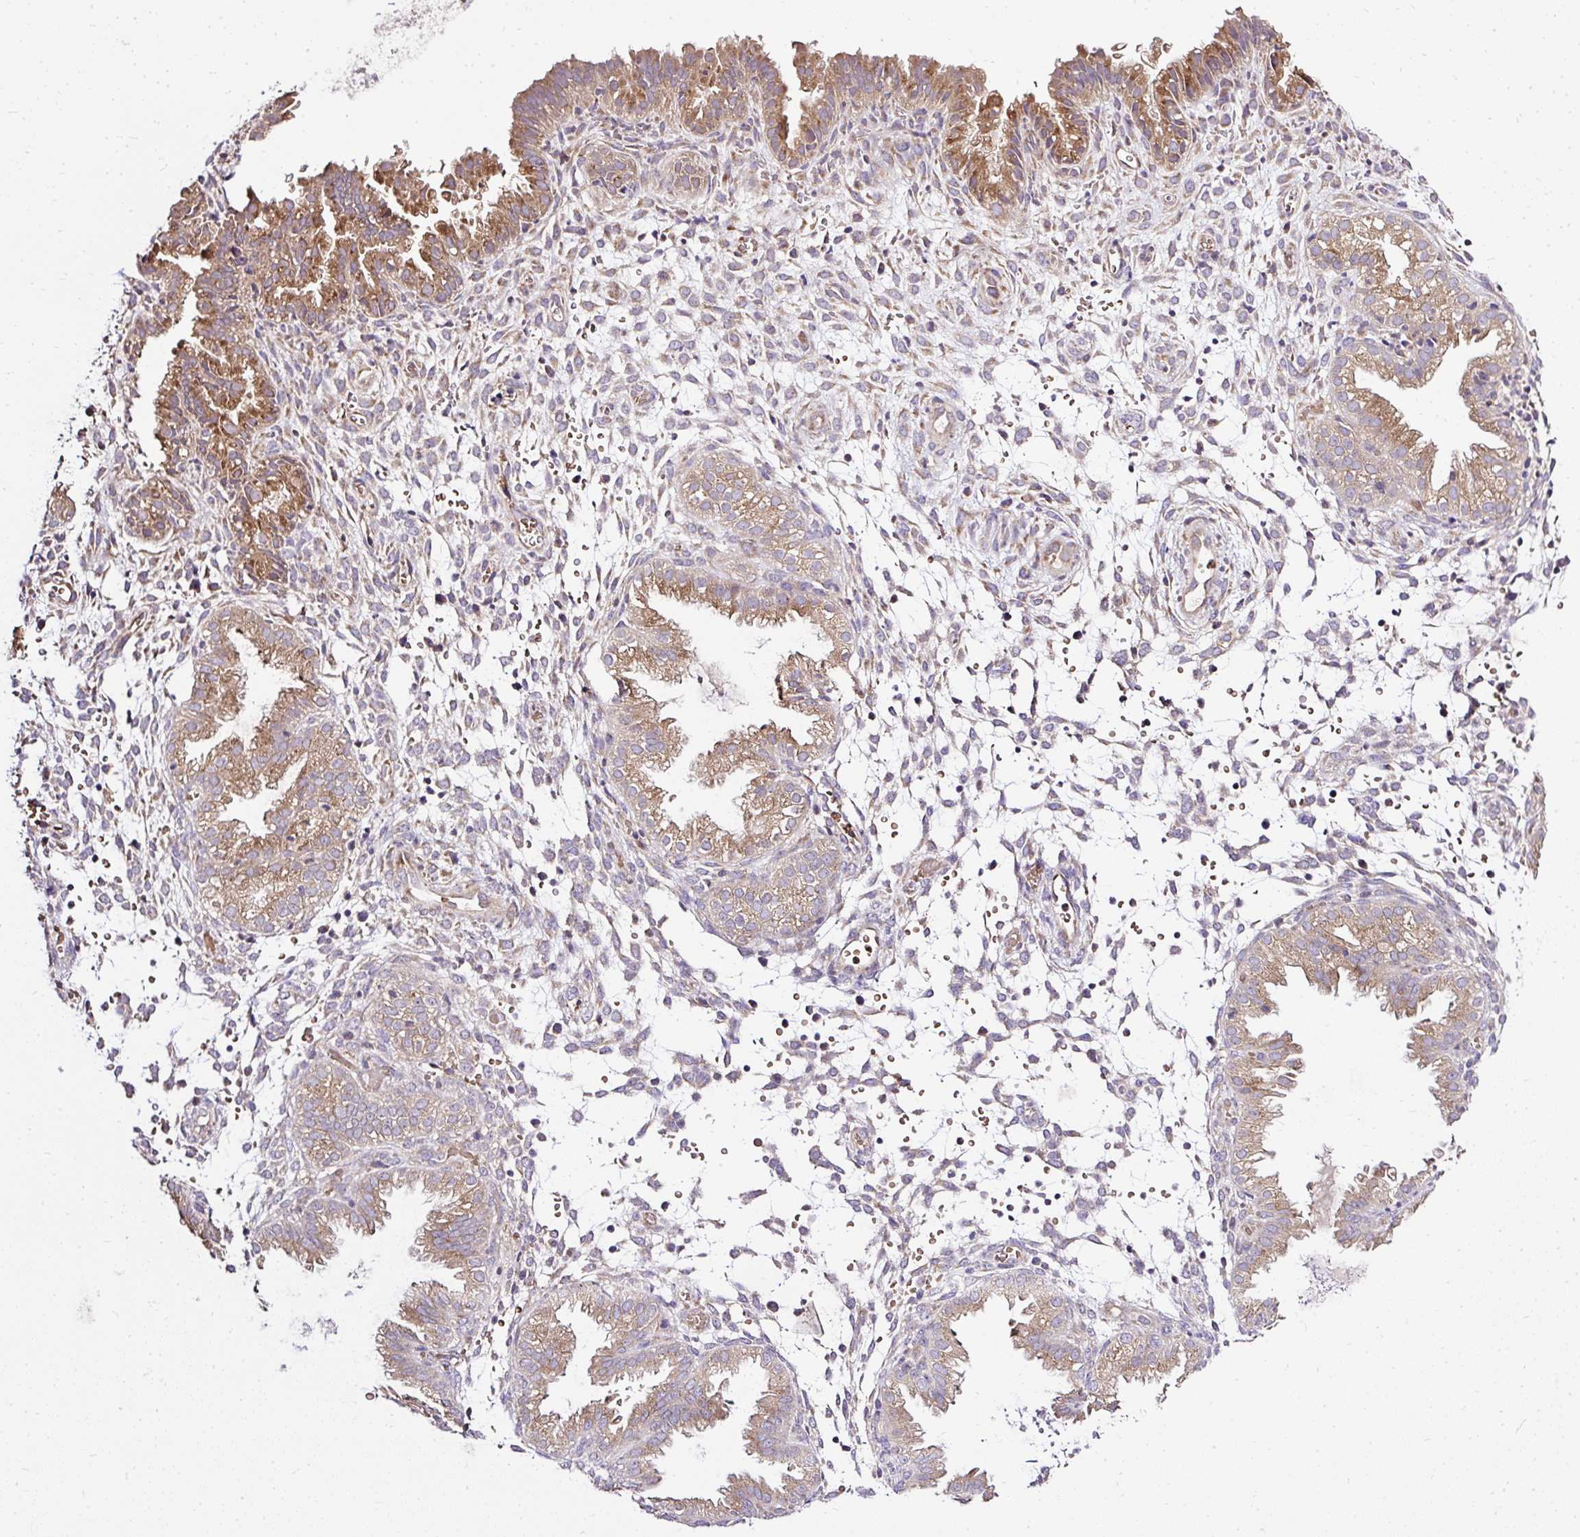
{"staining": {"intensity": "moderate", "quantity": "<25%", "location": "cytoplasmic/membranous"}, "tissue": "endometrium", "cell_type": "Cells in endometrial stroma", "image_type": "normal", "snomed": [{"axis": "morphology", "description": "Normal tissue, NOS"}, {"axis": "topography", "description": "Endometrium"}], "caption": "Immunohistochemistry image of unremarkable endometrium: human endometrium stained using IHC shows low levels of moderate protein expression localized specifically in the cytoplasmic/membranous of cells in endometrial stroma, appearing as a cytoplasmic/membranous brown color.", "gene": "SEC63", "patient": {"sex": "female", "age": 33}}